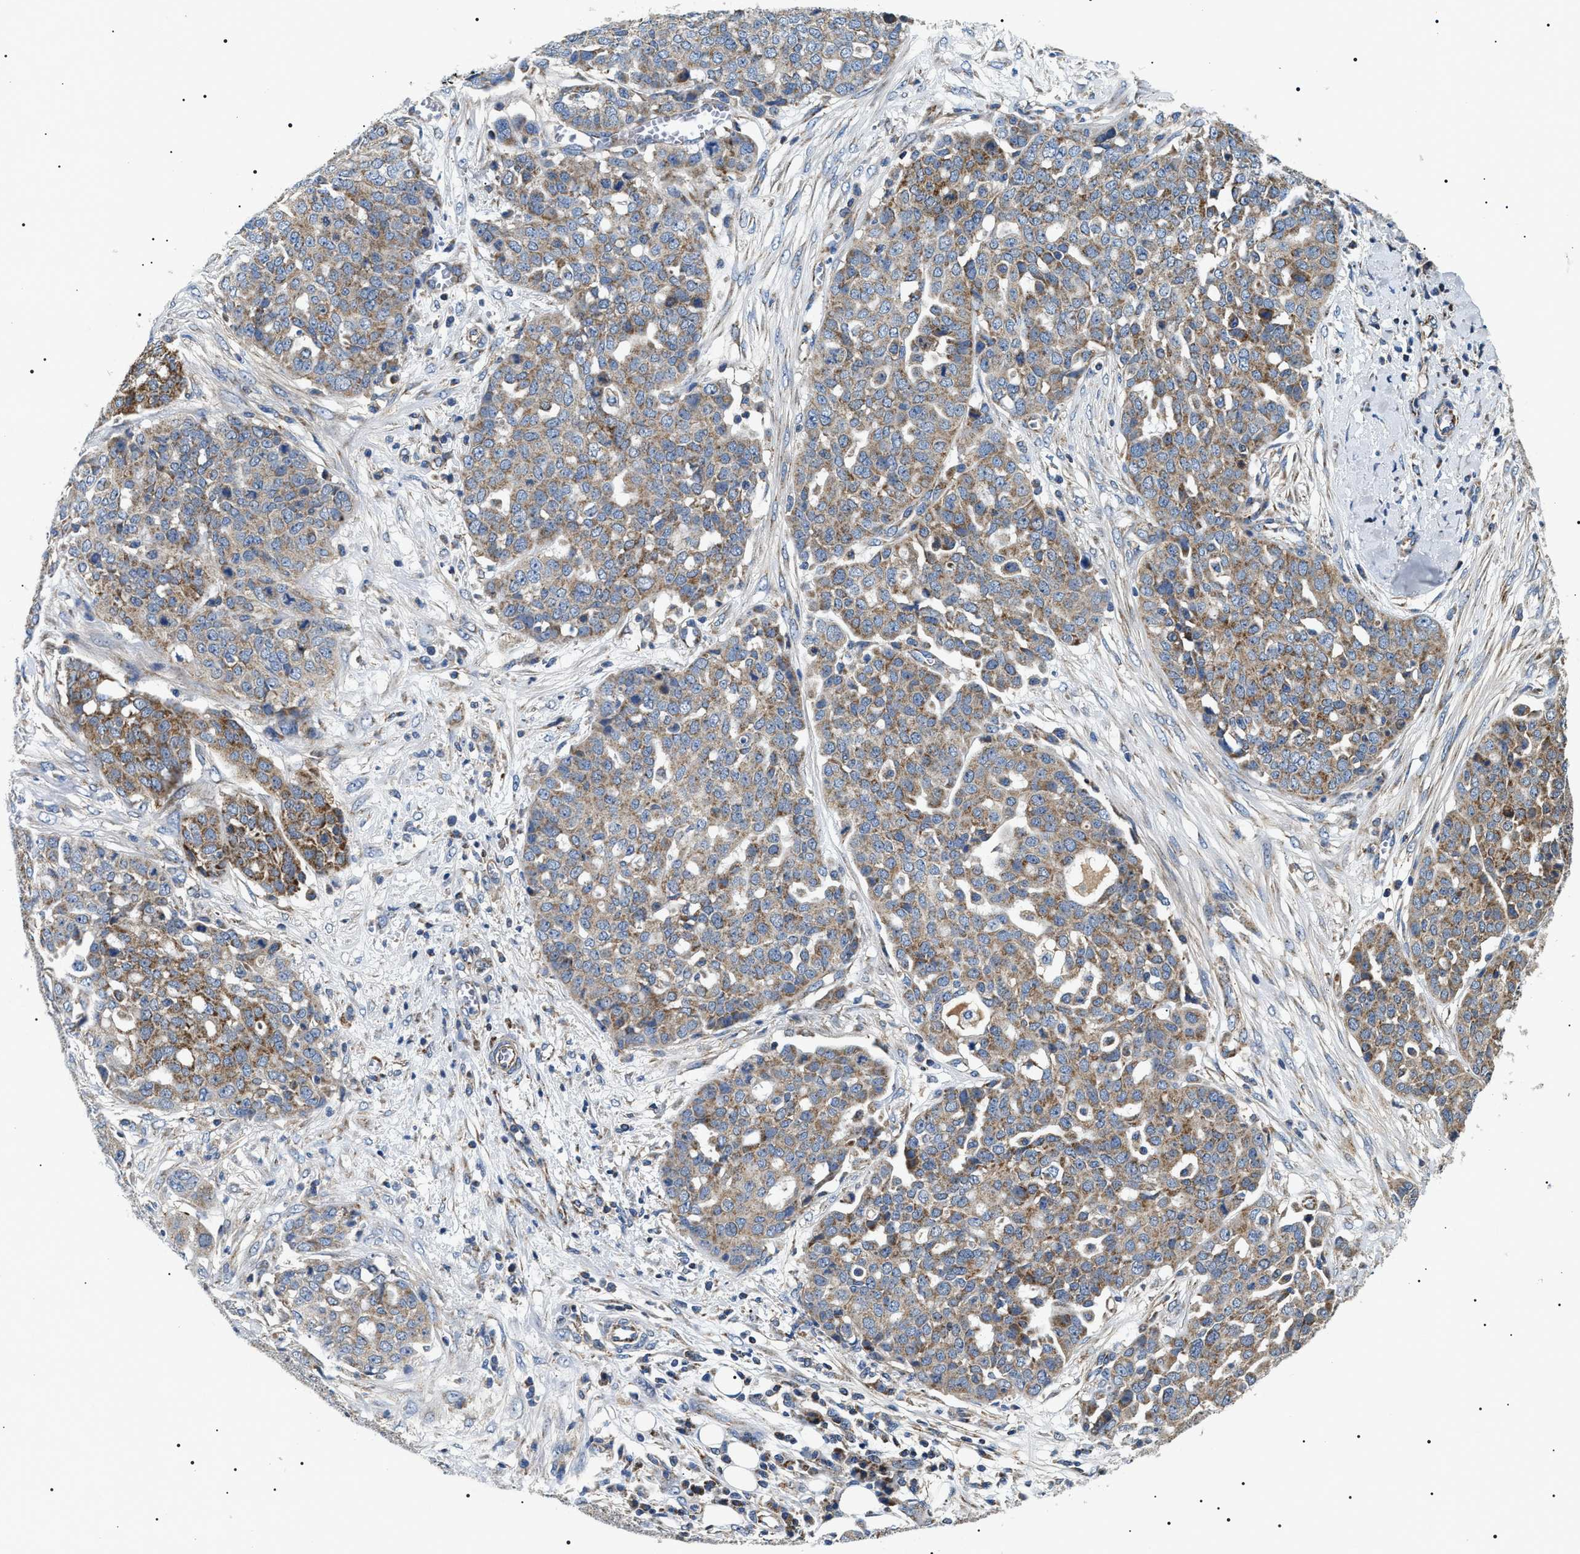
{"staining": {"intensity": "moderate", "quantity": ">75%", "location": "cytoplasmic/membranous"}, "tissue": "ovarian cancer", "cell_type": "Tumor cells", "image_type": "cancer", "snomed": [{"axis": "morphology", "description": "Cystadenocarcinoma, serous, NOS"}, {"axis": "topography", "description": "Soft tissue"}, {"axis": "topography", "description": "Ovary"}], "caption": "Moderate cytoplasmic/membranous positivity is seen in about >75% of tumor cells in ovarian cancer (serous cystadenocarcinoma).", "gene": "OXSM", "patient": {"sex": "female", "age": 57}}